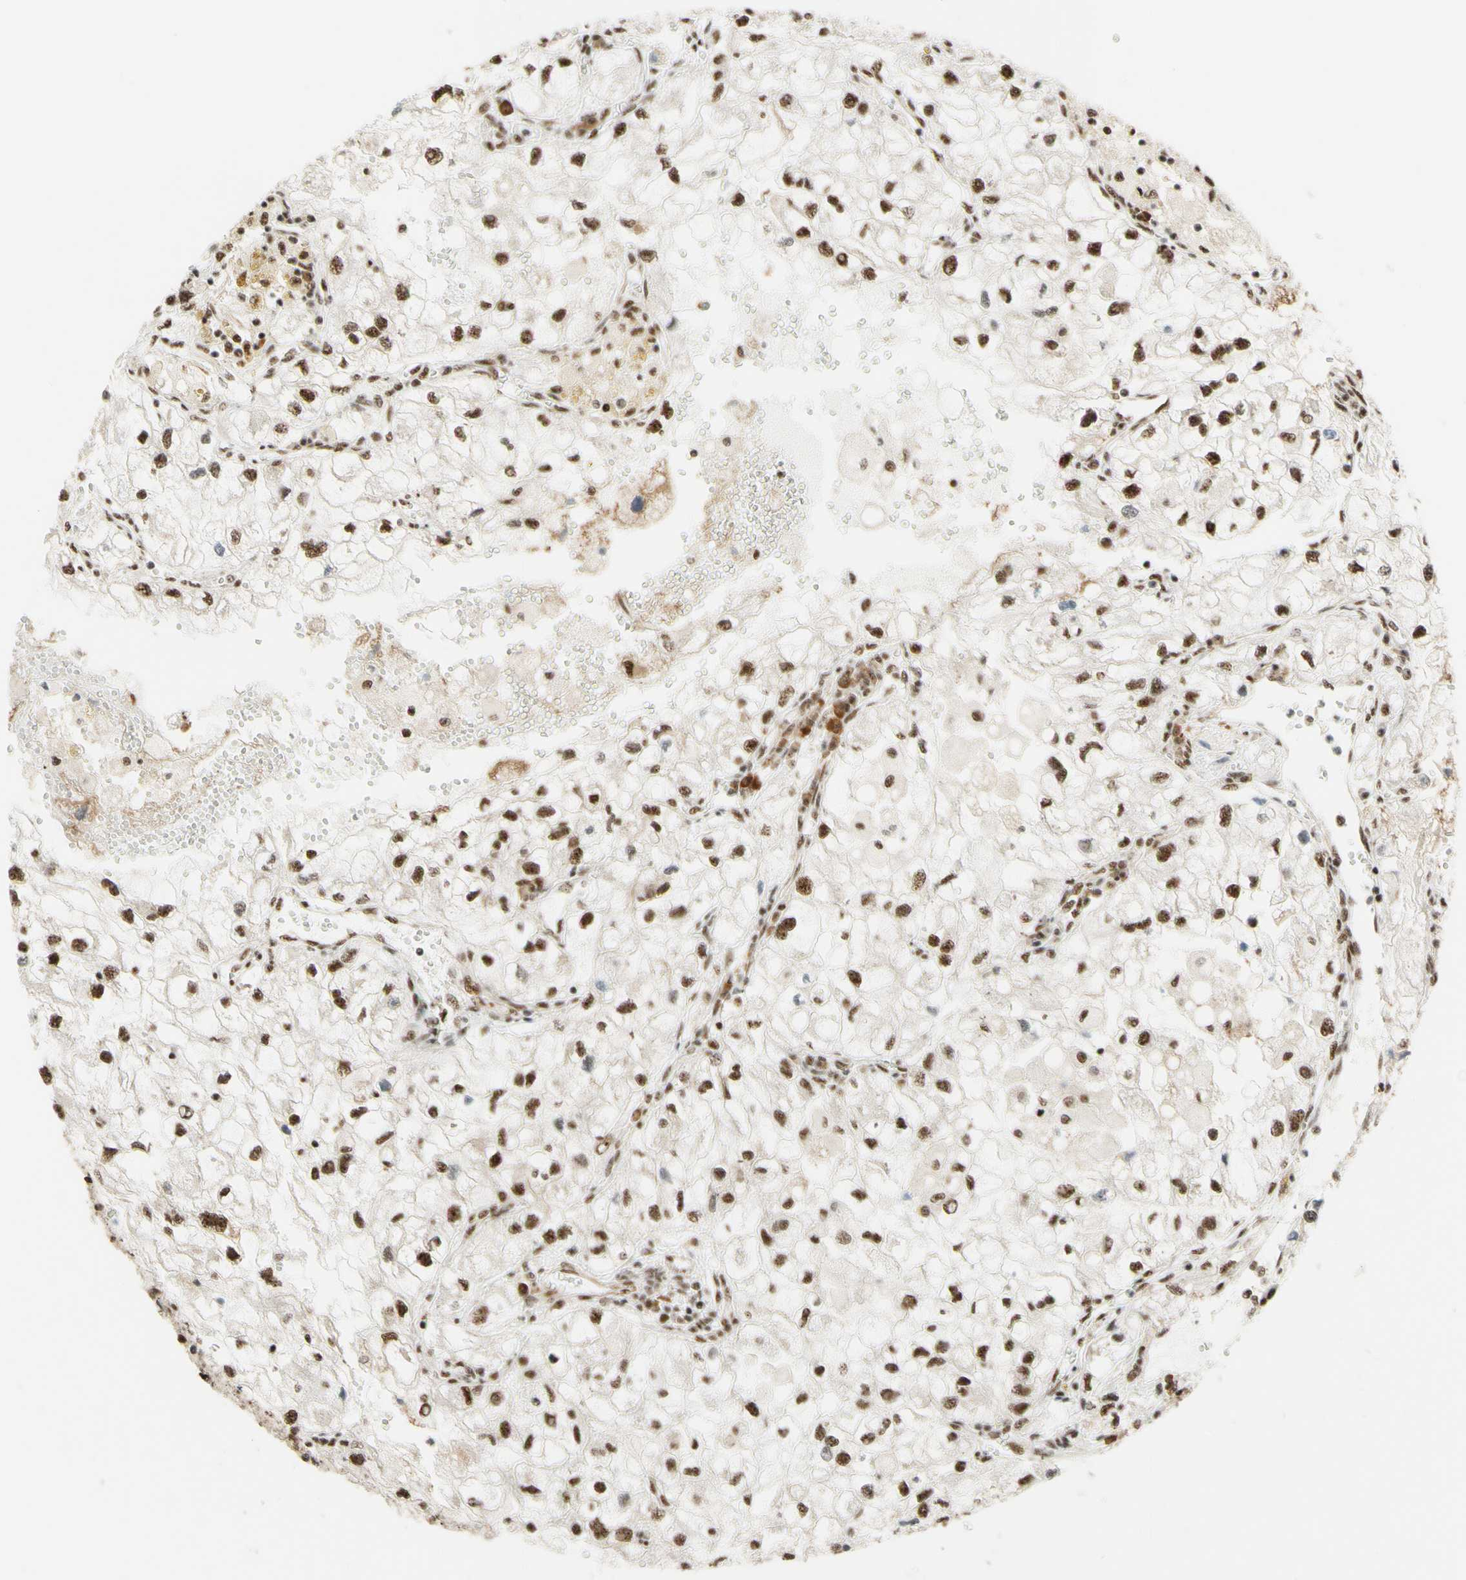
{"staining": {"intensity": "moderate", "quantity": ">75%", "location": "nuclear"}, "tissue": "renal cancer", "cell_type": "Tumor cells", "image_type": "cancer", "snomed": [{"axis": "morphology", "description": "Adenocarcinoma, NOS"}, {"axis": "topography", "description": "Kidney"}], "caption": "Approximately >75% of tumor cells in renal adenocarcinoma exhibit moderate nuclear protein staining as visualized by brown immunohistochemical staining.", "gene": "SAP18", "patient": {"sex": "female", "age": 70}}